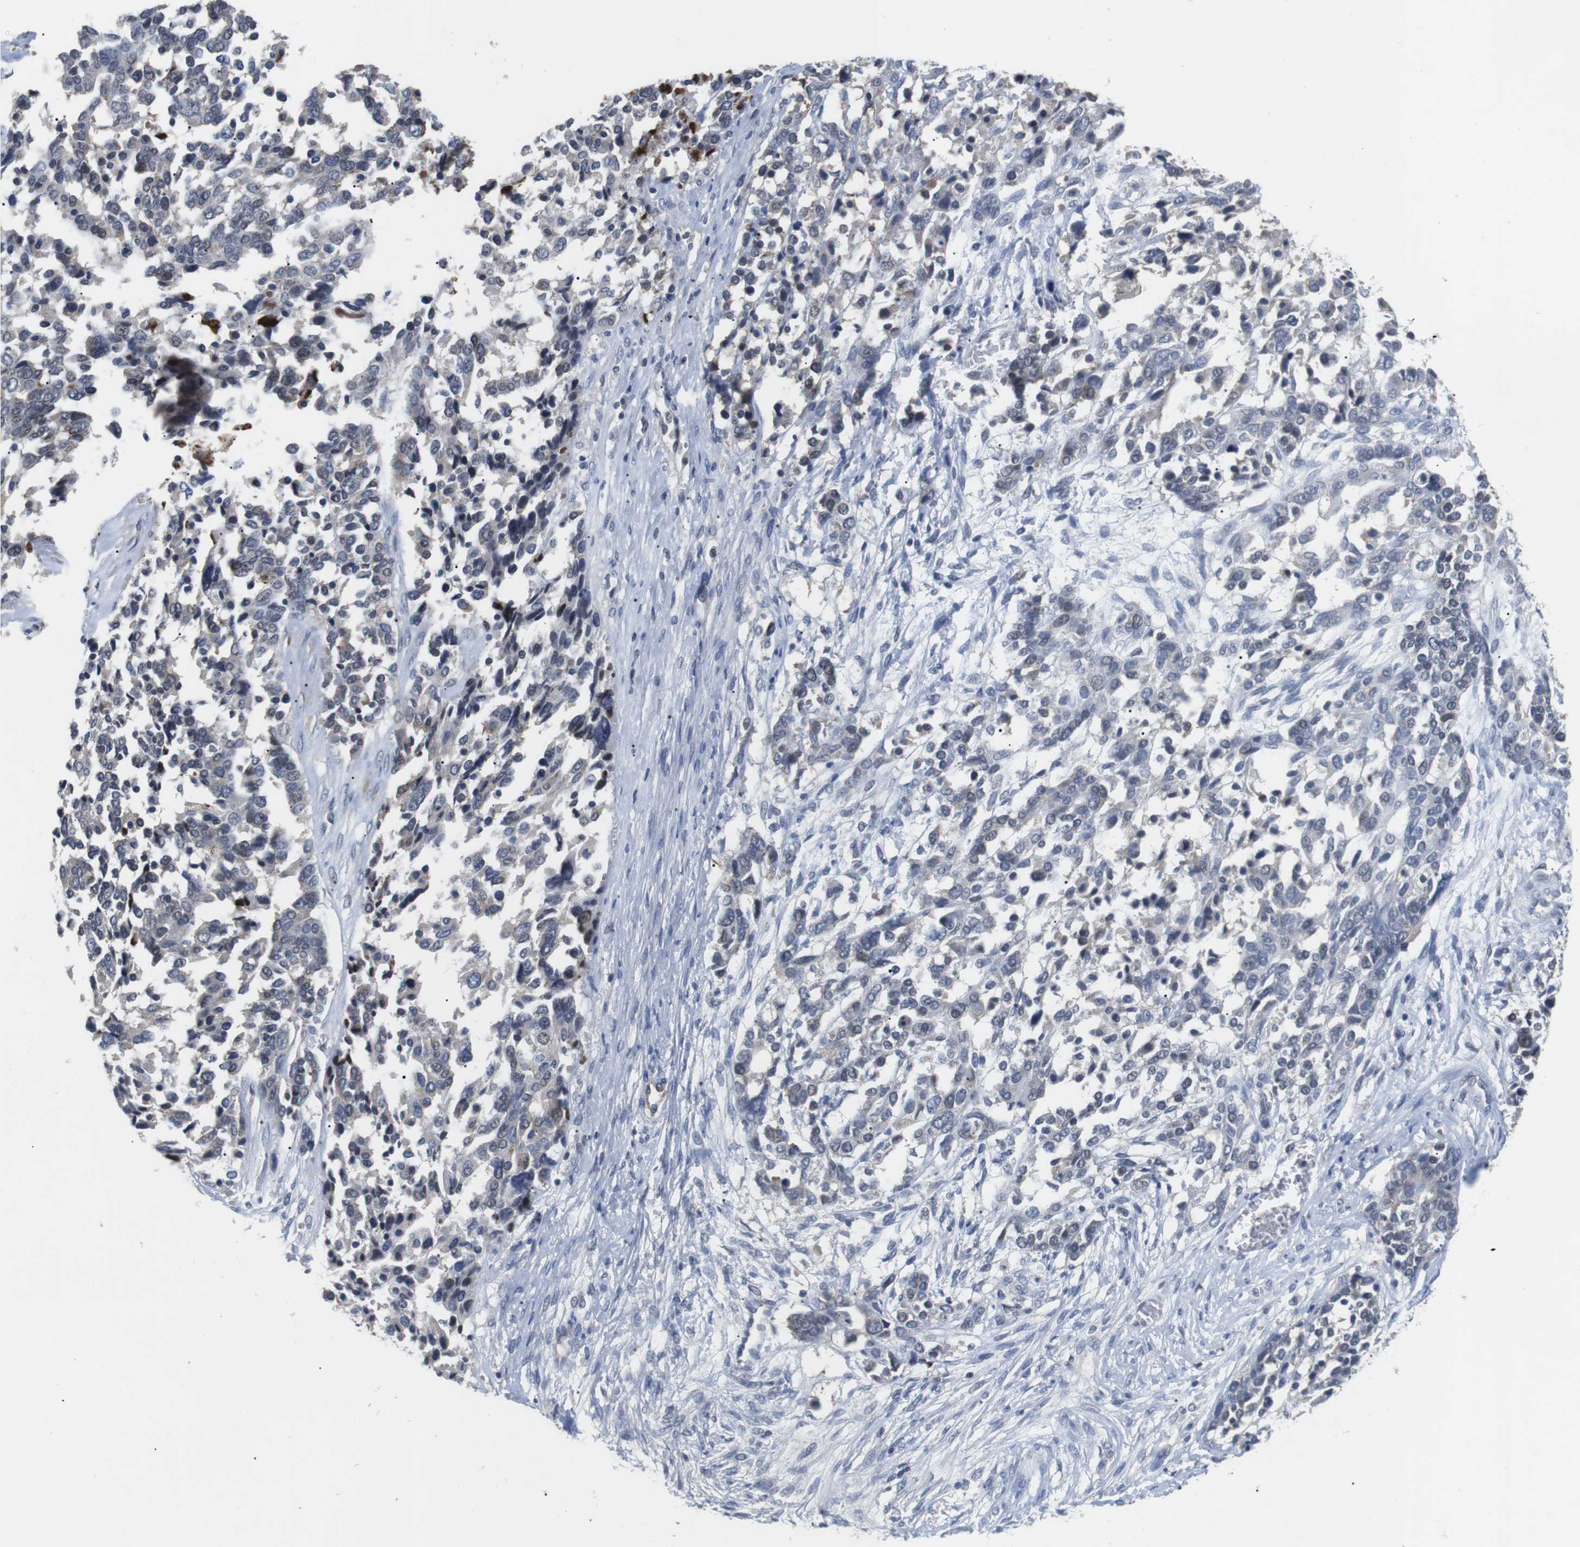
{"staining": {"intensity": "weak", "quantity": "<25%", "location": "nuclear"}, "tissue": "ovarian cancer", "cell_type": "Tumor cells", "image_type": "cancer", "snomed": [{"axis": "morphology", "description": "Cystadenocarcinoma, serous, NOS"}, {"axis": "topography", "description": "Ovary"}], "caption": "Immunohistochemical staining of ovarian serous cystadenocarcinoma demonstrates no significant expression in tumor cells. (DAB immunohistochemistry (IHC) with hematoxylin counter stain).", "gene": "NECTIN1", "patient": {"sex": "female", "age": 44}}